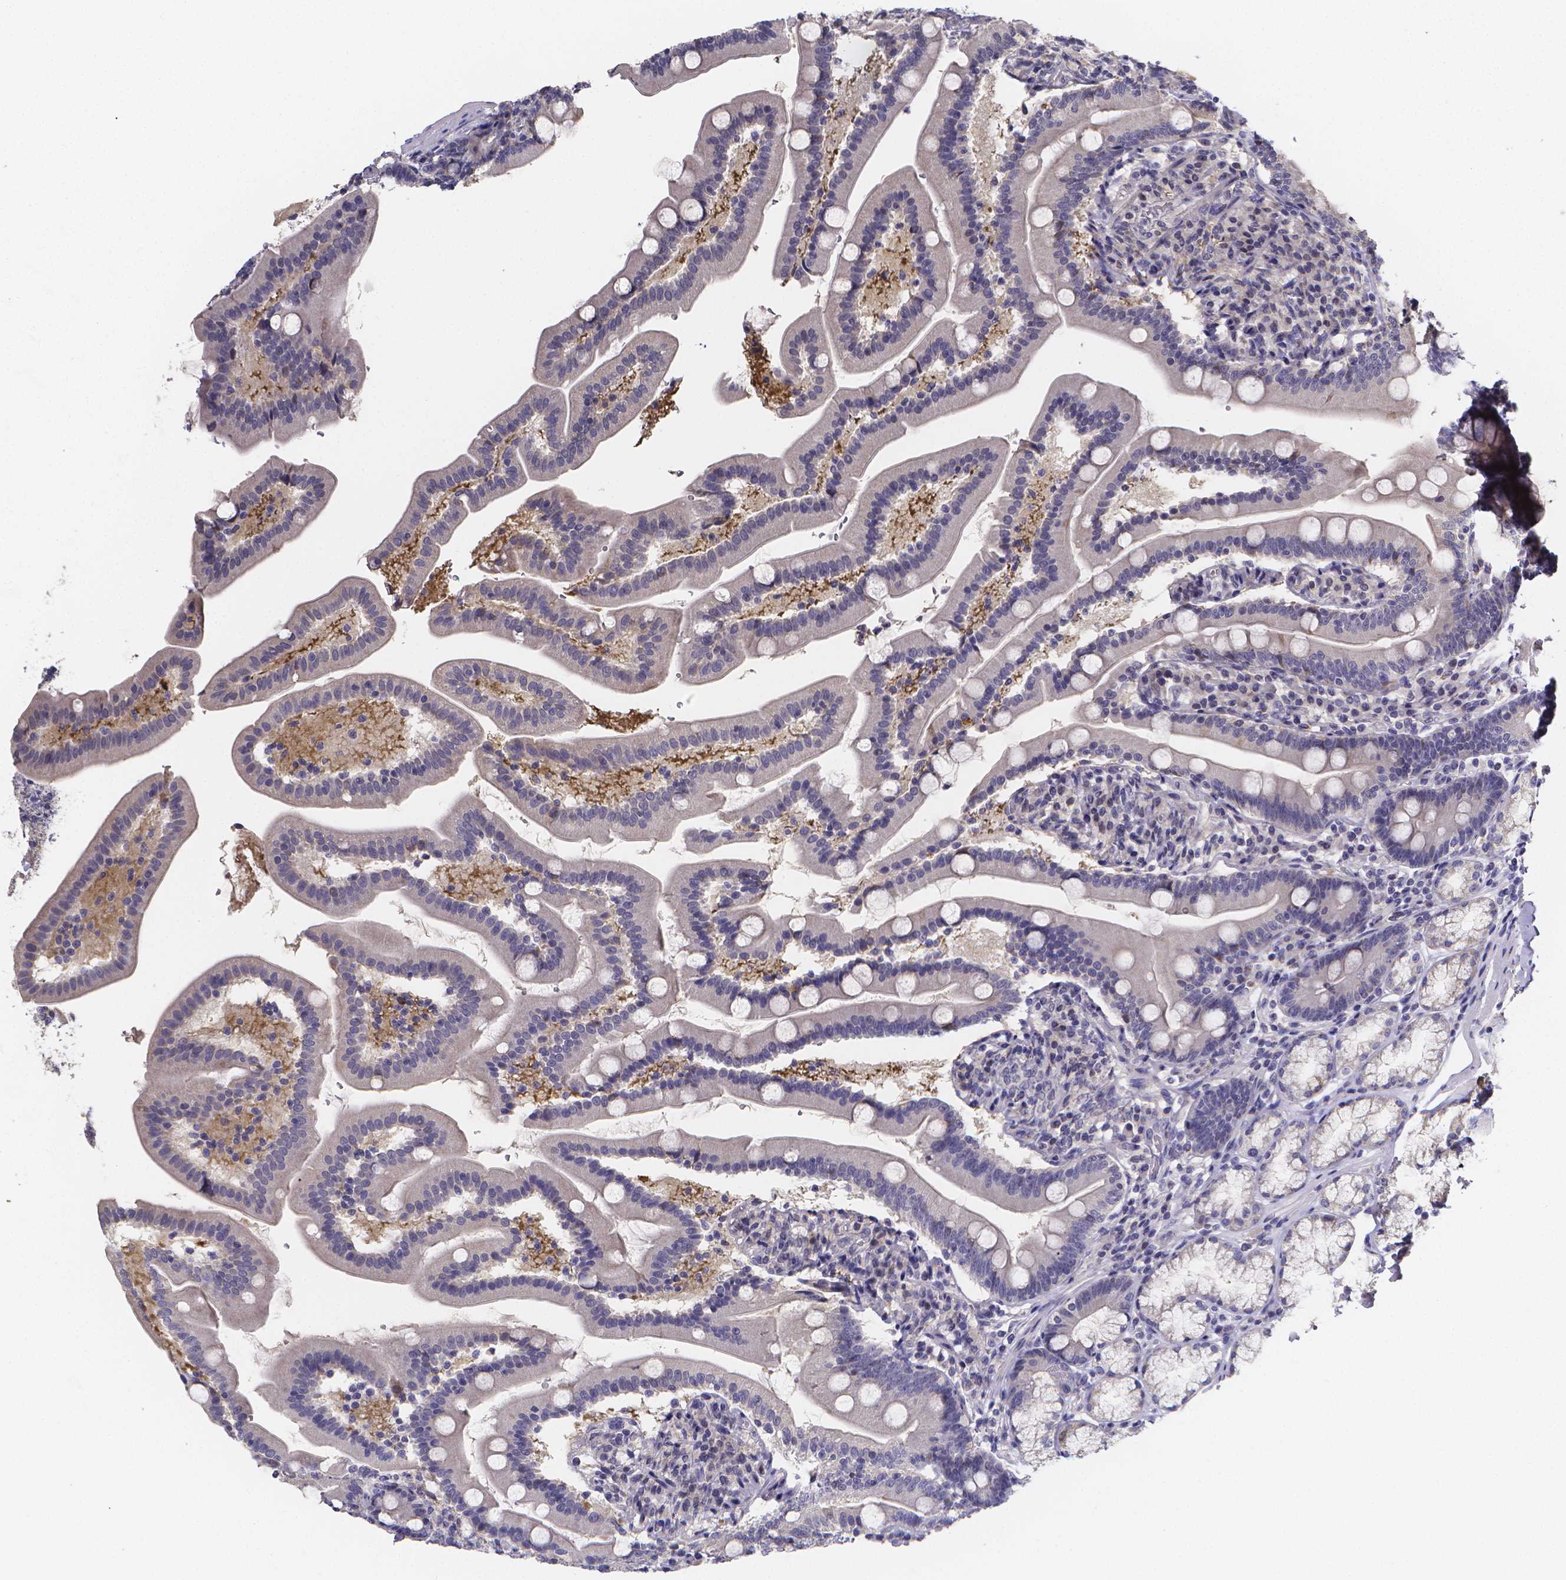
{"staining": {"intensity": "negative", "quantity": "none", "location": "none"}, "tissue": "duodenum", "cell_type": "Glandular cells", "image_type": "normal", "snomed": [{"axis": "morphology", "description": "Normal tissue, NOS"}, {"axis": "topography", "description": "Duodenum"}], "caption": "IHC micrograph of normal duodenum: duodenum stained with DAB (3,3'-diaminobenzidine) demonstrates no significant protein positivity in glandular cells. Brightfield microscopy of immunohistochemistry stained with DAB (3,3'-diaminobenzidine) (brown) and hematoxylin (blue), captured at high magnification.", "gene": "PAH", "patient": {"sex": "female", "age": 67}}